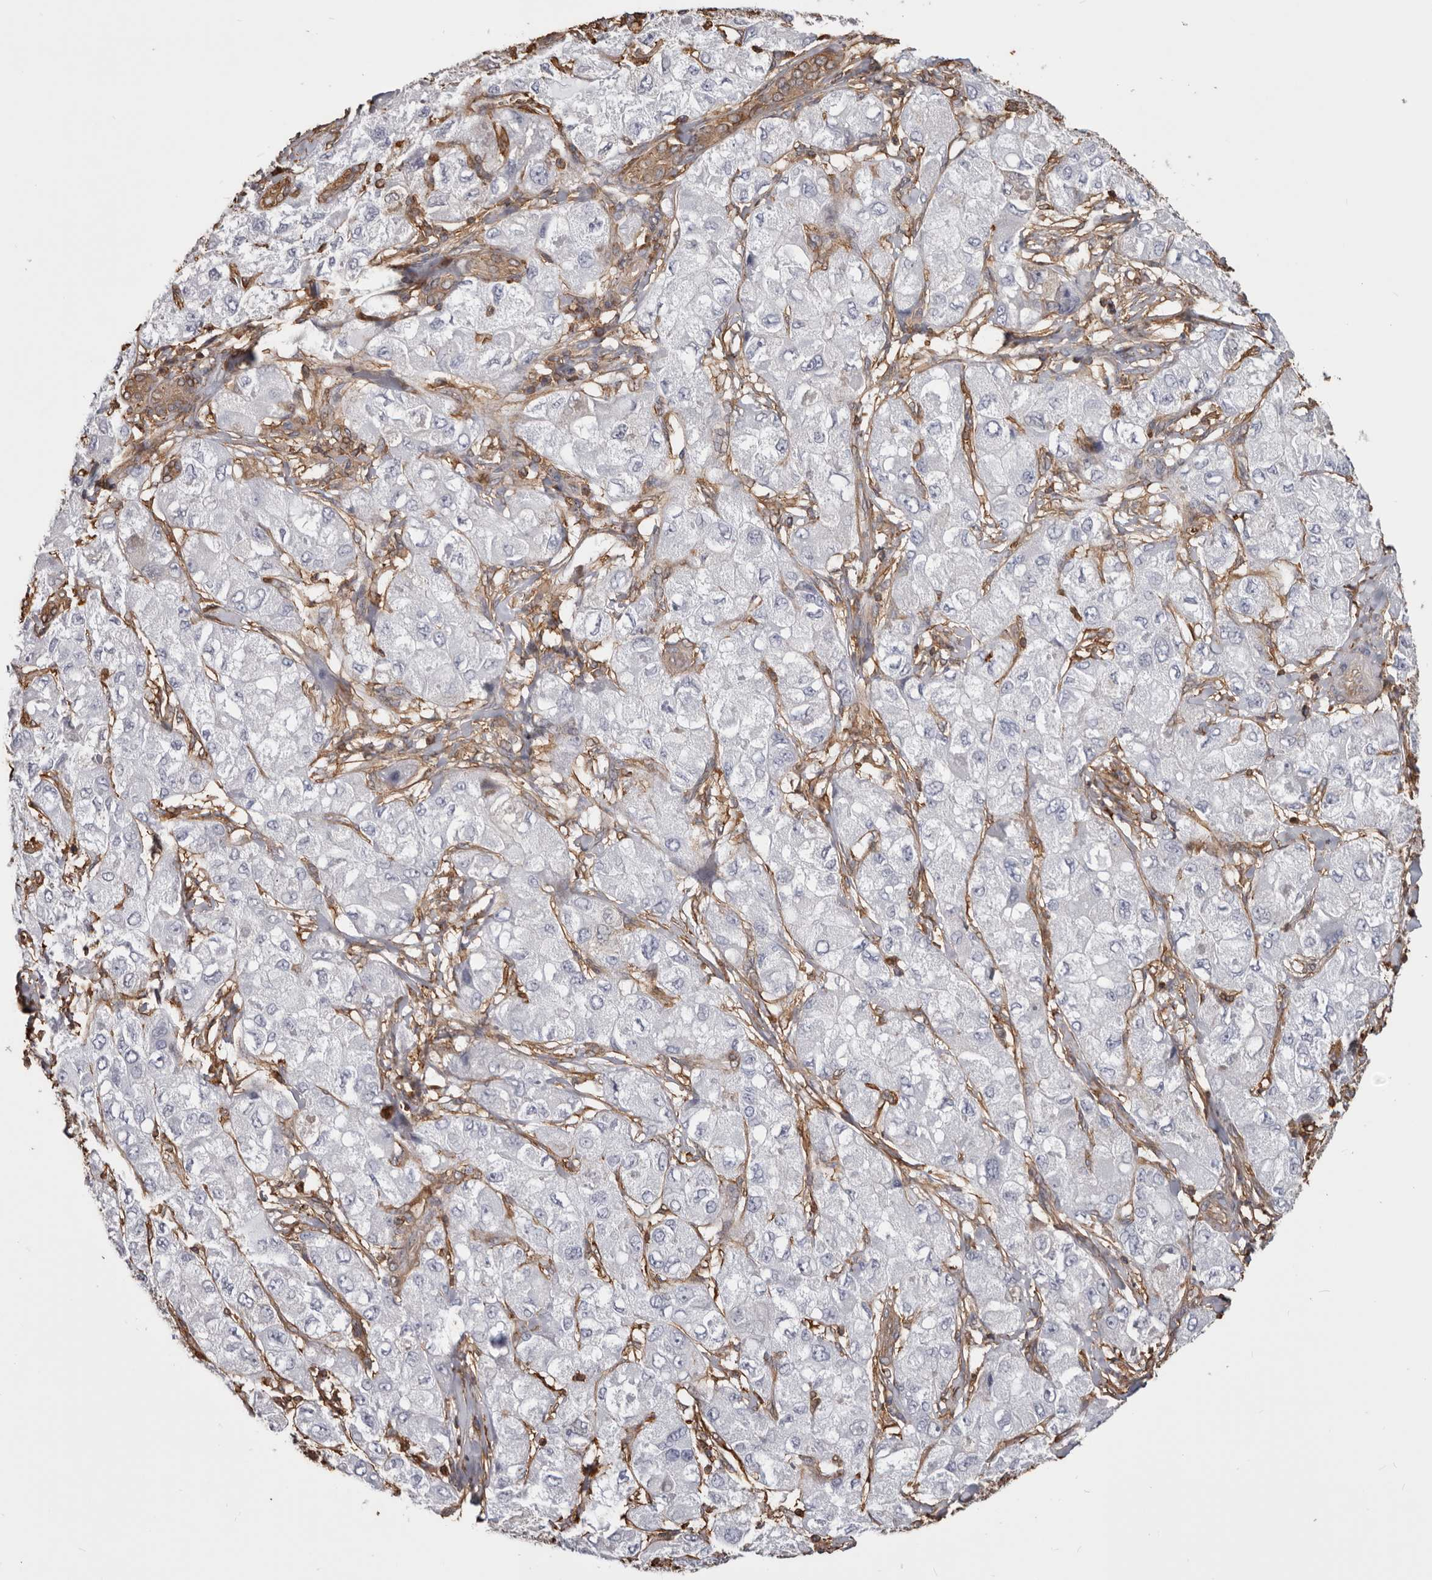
{"staining": {"intensity": "negative", "quantity": "none", "location": "none"}, "tissue": "liver cancer", "cell_type": "Tumor cells", "image_type": "cancer", "snomed": [{"axis": "morphology", "description": "Carcinoma, Hepatocellular, NOS"}, {"axis": "topography", "description": "Liver"}], "caption": "An image of human liver hepatocellular carcinoma is negative for staining in tumor cells.", "gene": "PKM", "patient": {"sex": "male", "age": 80}}